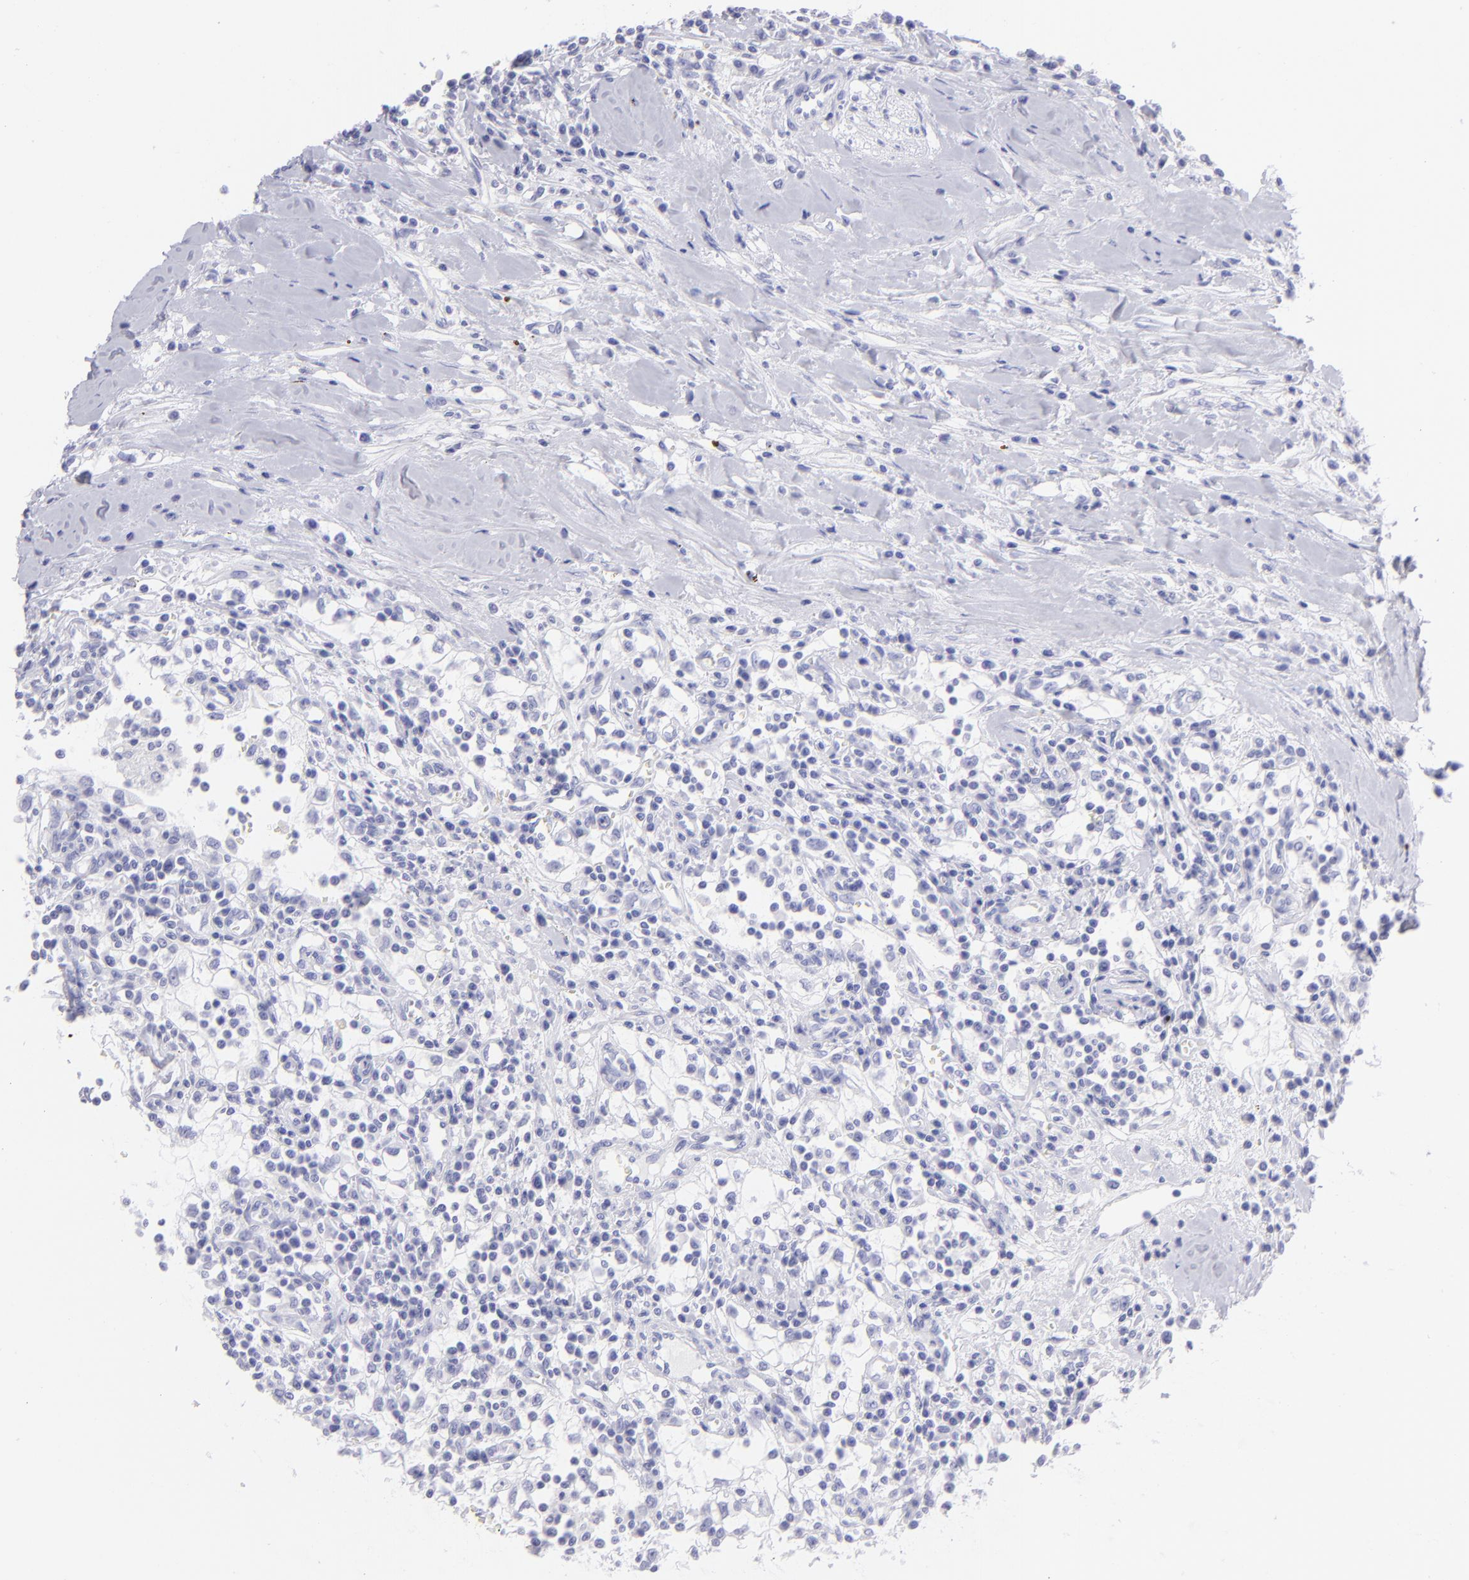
{"staining": {"intensity": "negative", "quantity": "none", "location": "none"}, "tissue": "renal cancer", "cell_type": "Tumor cells", "image_type": "cancer", "snomed": [{"axis": "morphology", "description": "Adenocarcinoma, NOS"}, {"axis": "topography", "description": "Kidney"}], "caption": "Immunohistochemistry (IHC) image of neoplastic tissue: human renal cancer (adenocarcinoma) stained with DAB displays no significant protein staining in tumor cells.", "gene": "SLC1A3", "patient": {"sex": "male", "age": 82}}